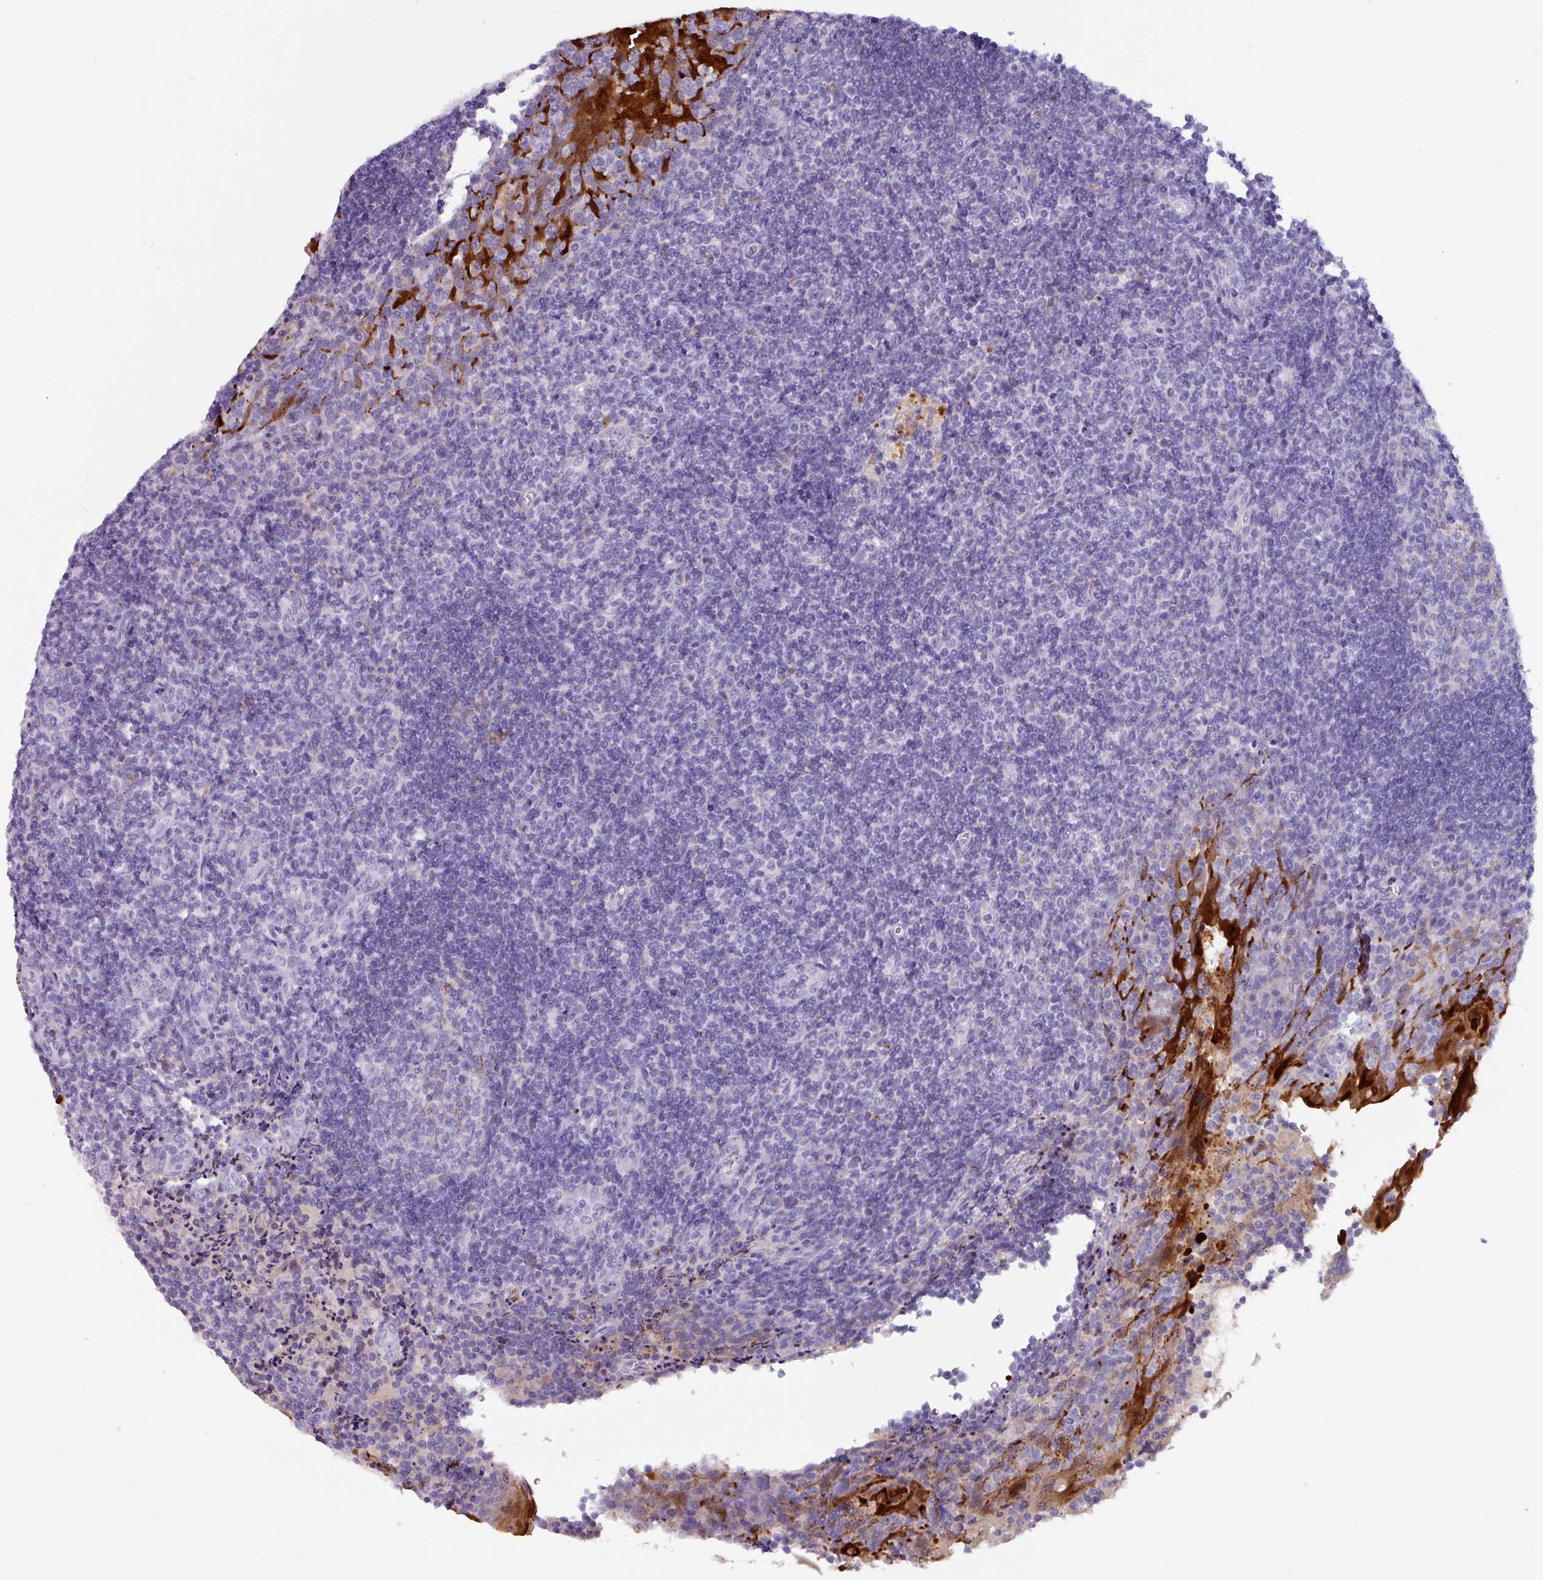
{"staining": {"intensity": "negative", "quantity": "none", "location": "none"}, "tissue": "tonsil", "cell_type": "Germinal center cells", "image_type": "normal", "snomed": [{"axis": "morphology", "description": "Normal tissue, NOS"}, {"axis": "topography", "description": "Tonsil"}], "caption": "Image shows no protein expression in germinal center cells of benign tonsil. (DAB IHC visualized using brightfield microscopy, high magnification).", "gene": "NCCRP1", "patient": {"sex": "male", "age": 17}}